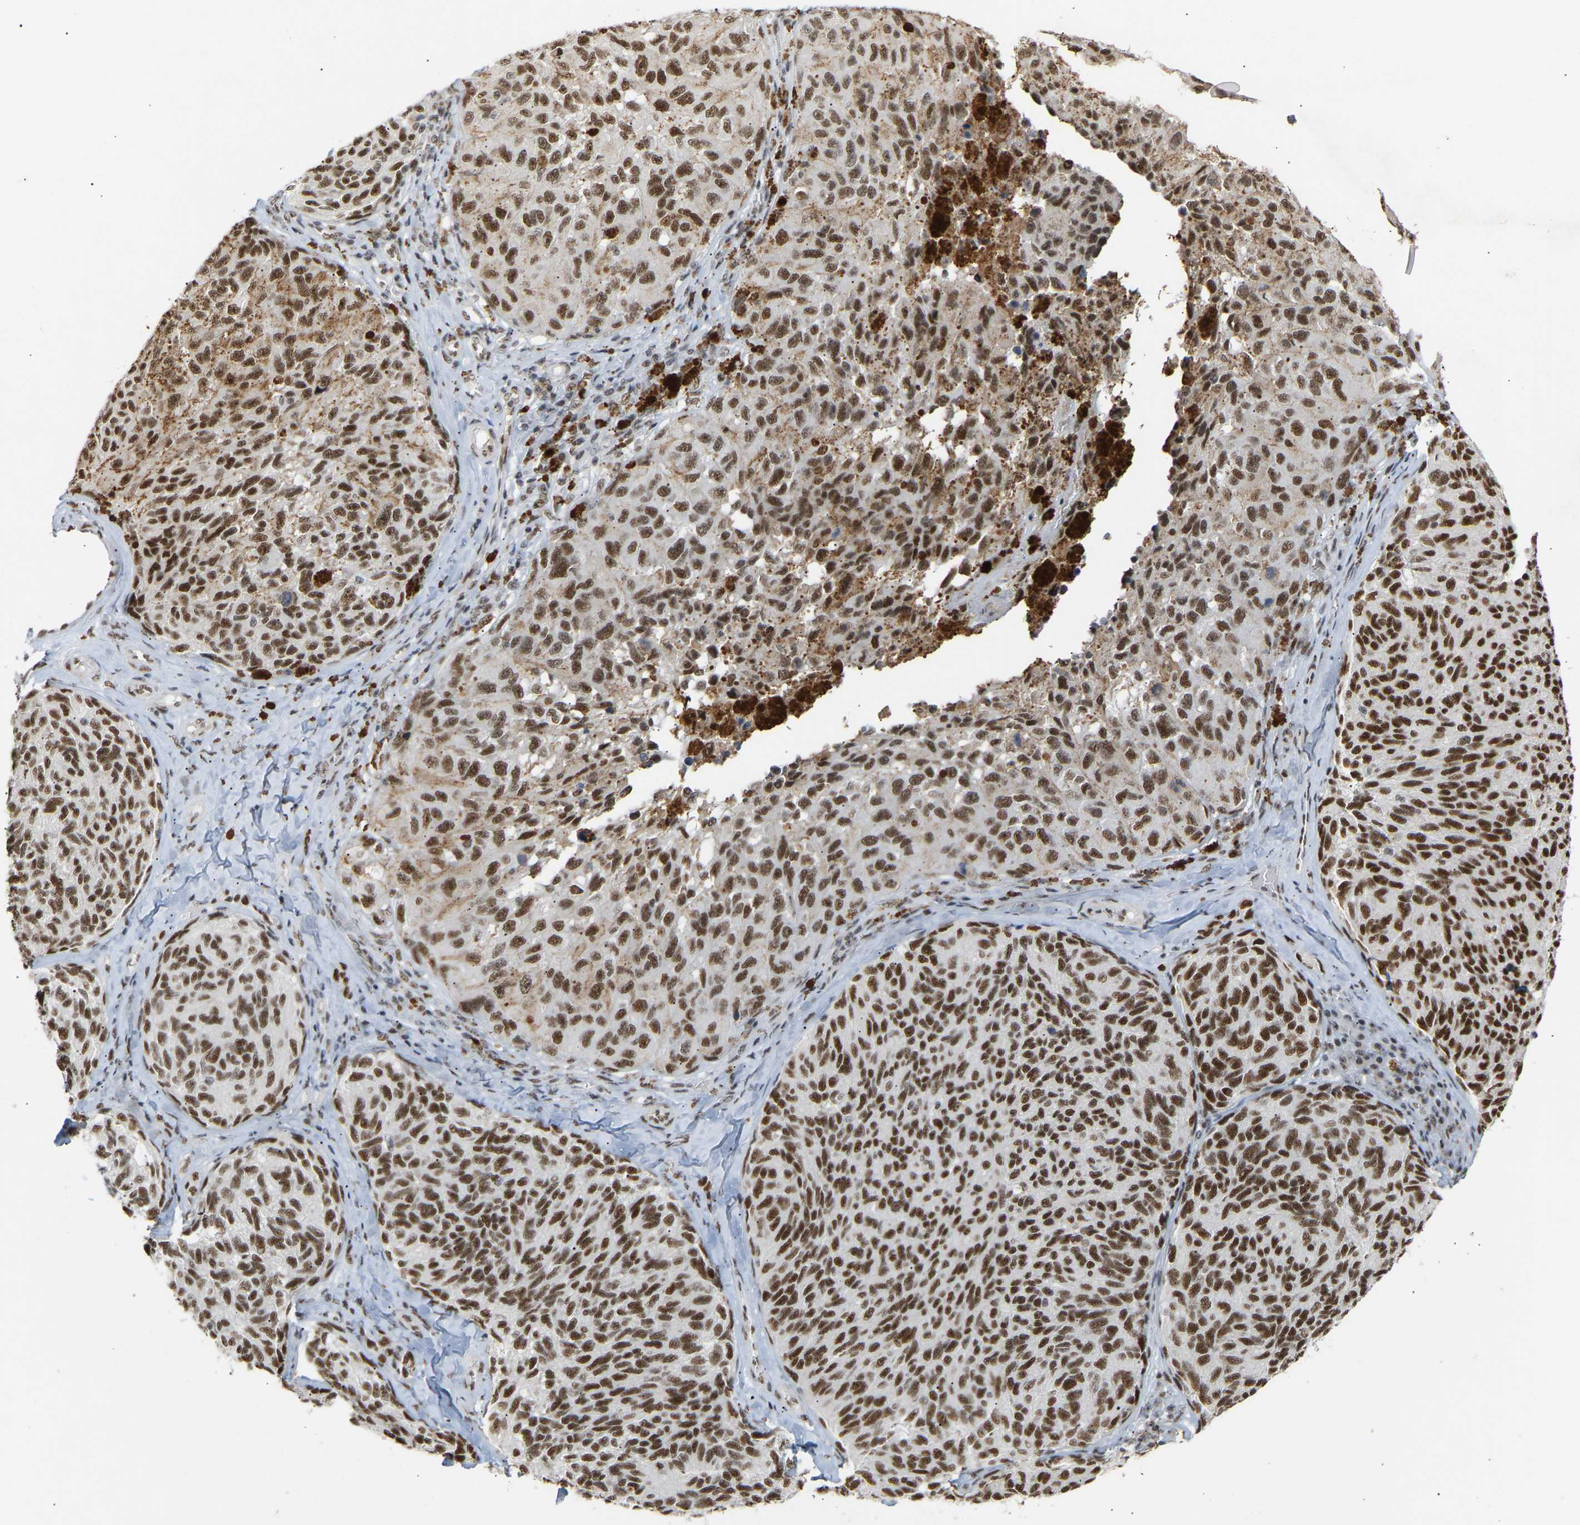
{"staining": {"intensity": "strong", "quantity": ">75%", "location": "nuclear"}, "tissue": "melanoma", "cell_type": "Tumor cells", "image_type": "cancer", "snomed": [{"axis": "morphology", "description": "Malignant melanoma, NOS"}, {"axis": "topography", "description": "Skin"}], "caption": "Melanoma tissue exhibits strong nuclear staining in about >75% of tumor cells, visualized by immunohistochemistry. Nuclei are stained in blue.", "gene": "NELFB", "patient": {"sex": "female", "age": 73}}